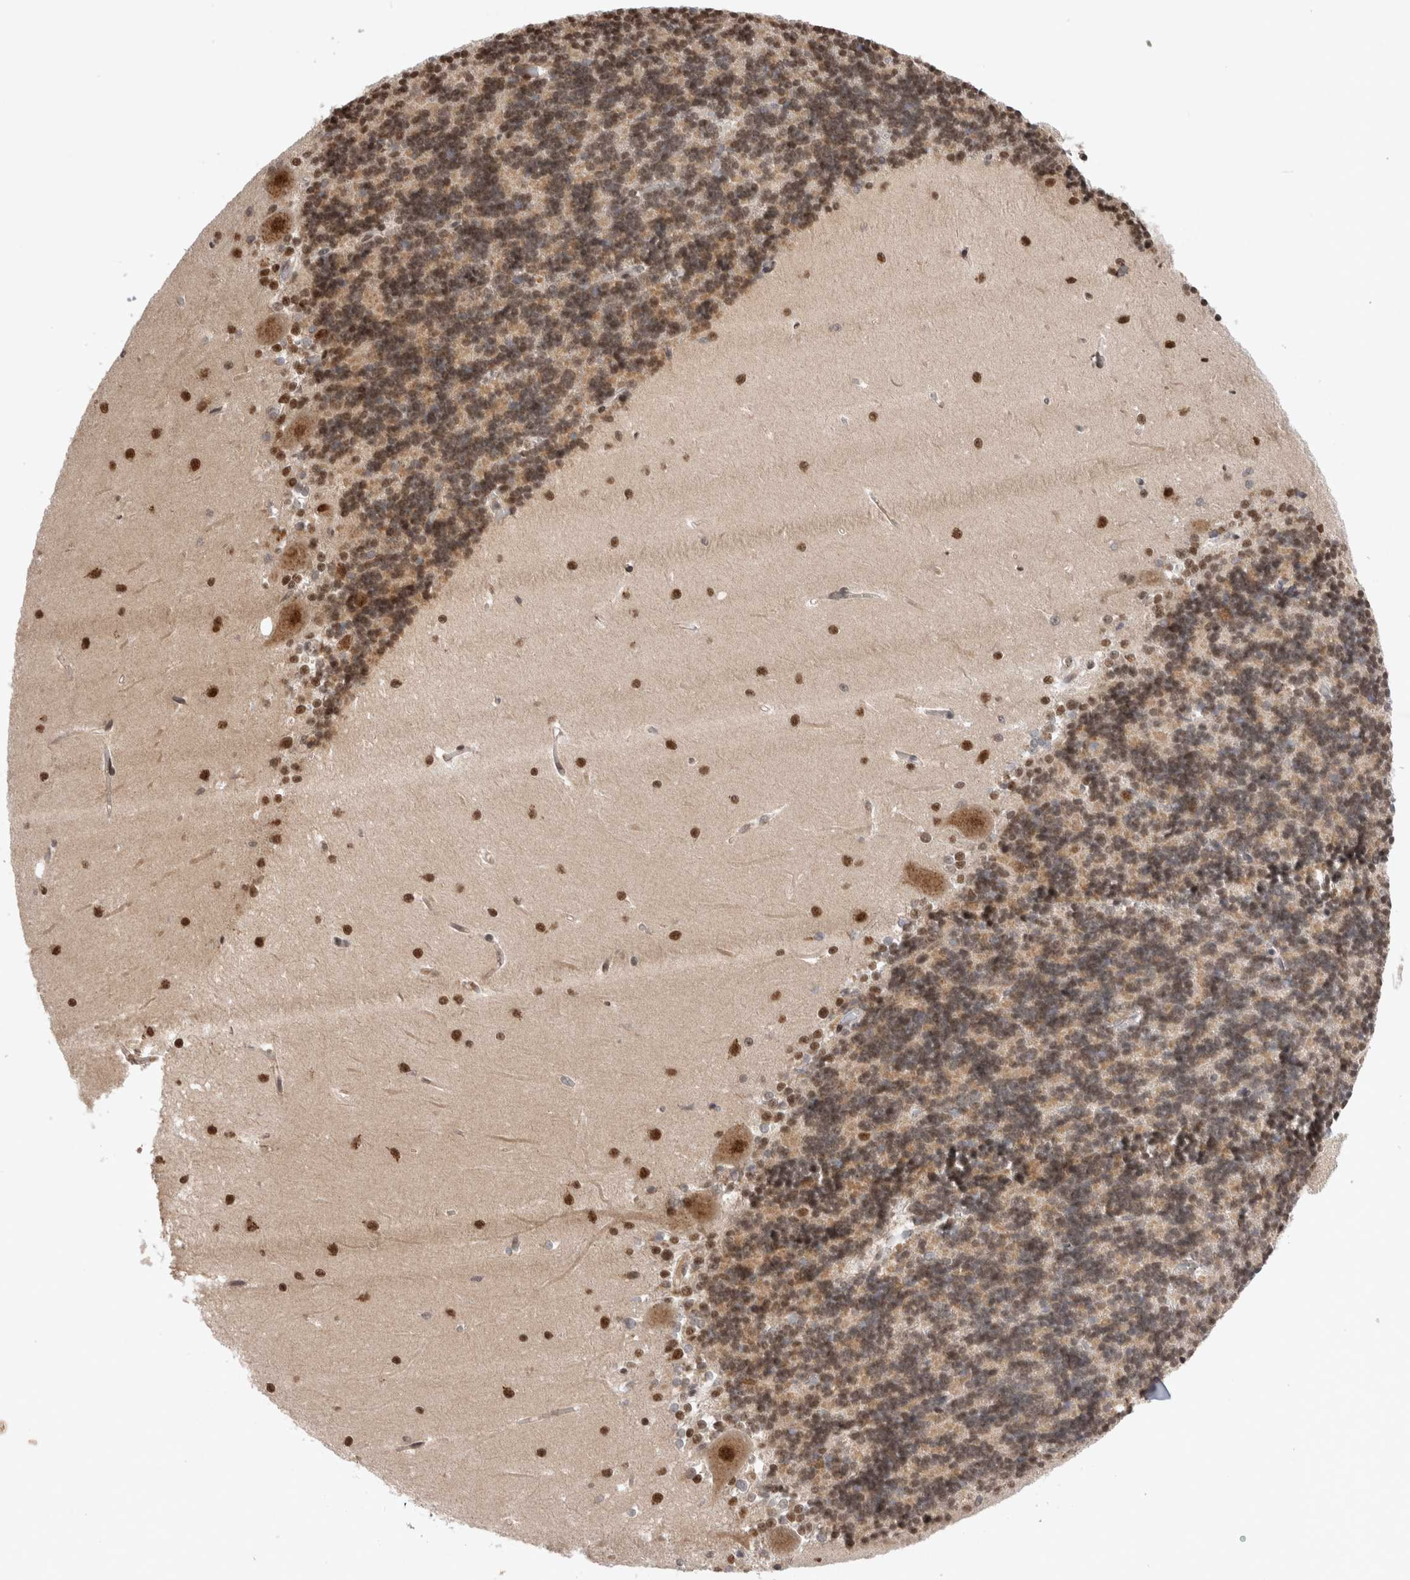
{"staining": {"intensity": "moderate", "quantity": ">75%", "location": "cytoplasmic/membranous,nuclear"}, "tissue": "cerebellum", "cell_type": "Cells in granular layer", "image_type": "normal", "snomed": [{"axis": "morphology", "description": "Normal tissue, NOS"}, {"axis": "topography", "description": "Cerebellum"}], "caption": "A medium amount of moderate cytoplasmic/membranous,nuclear staining is present in approximately >75% of cells in granular layer in unremarkable cerebellum.", "gene": "TMEM65", "patient": {"sex": "male", "age": 37}}